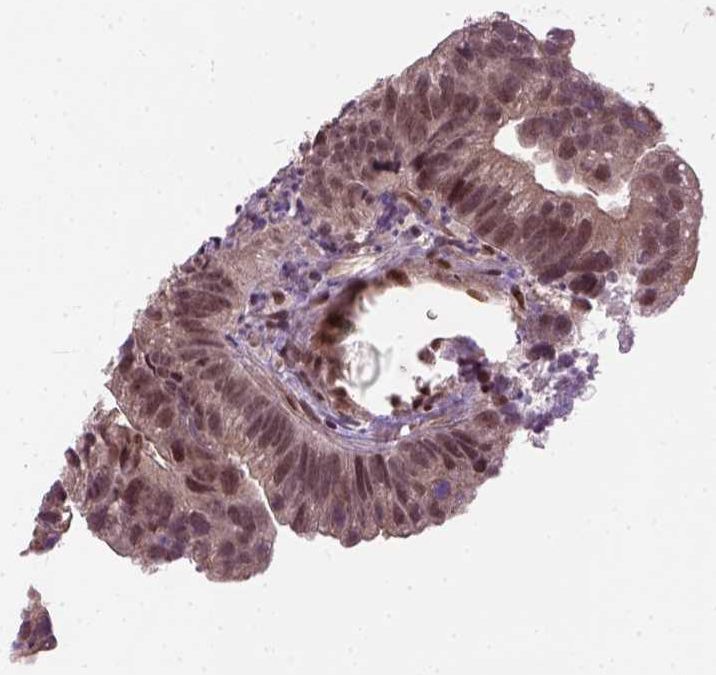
{"staining": {"intensity": "moderate", "quantity": ">75%", "location": "nuclear"}, "tissue": "head and neck cancer", "cell_type": "Tumor cells", "image_type": "cancer", "snomed": [{"axis": "morphology", "description": "Adenocarcinoma, NOS"}, {"axis": "topography", "description": "Head-Neck"}], "caption": "Immunohistochemistry (IHC) (DAB) staining of human head and neck cancer demonstrates moderate nuclear protein positivity in about >75% of tumor cells. The staining was performed using DAB (3,3'-diaminobenzidine) to visualize the protein expression in brown, while the nuclei were stained in blue with hematoxylin (Magnification: 20x).", "gene": "ZNF630", "patient": {"sex": "male", "age": 62}}